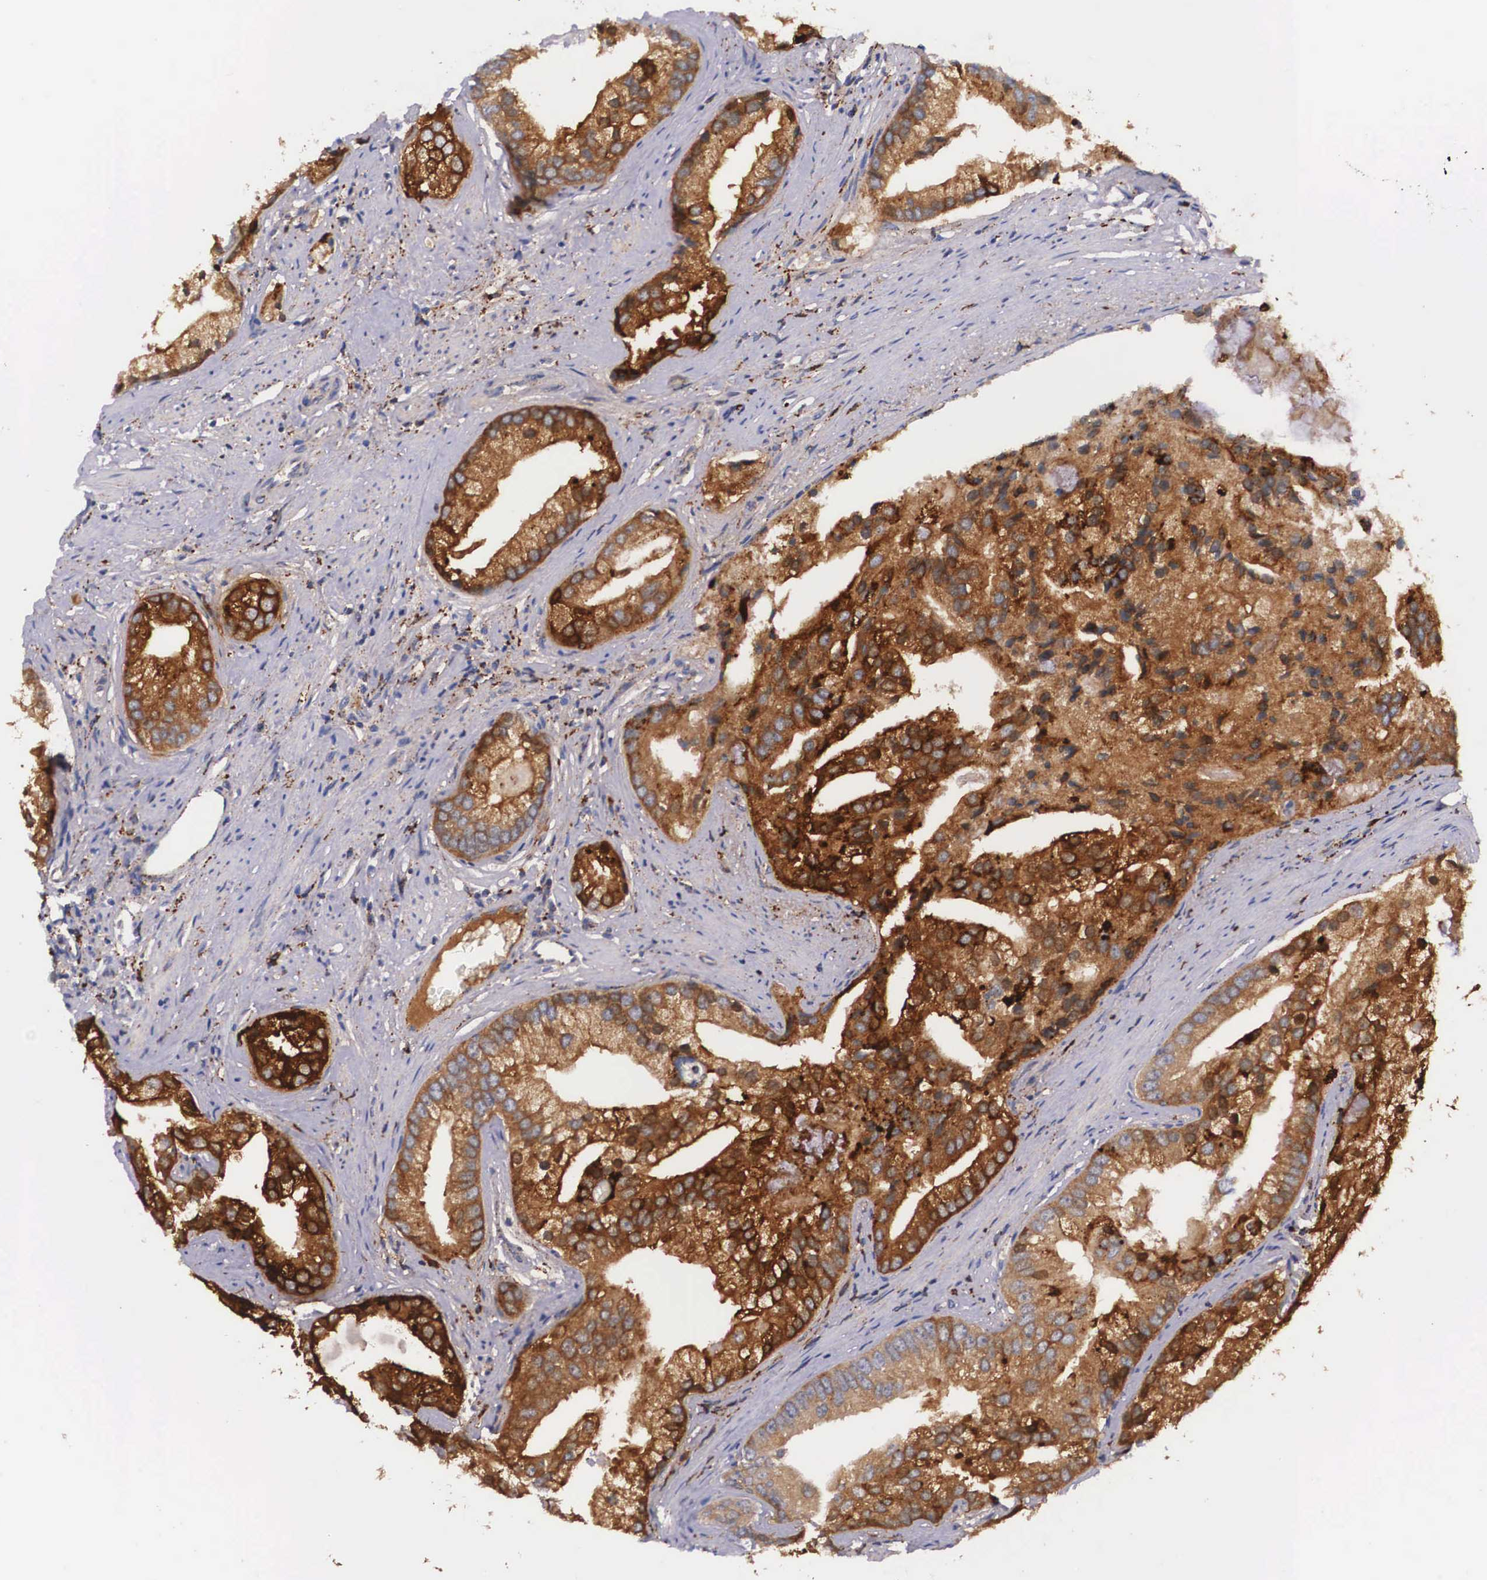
{"staining": {"intensity": "strong", "quantity": ">75%", "location": "cytoplasmic/membranous"}, "tissue": "prostate cancer", "cell_type": "Tumor cells", "image_type": "cancer", "snomed": [{"axis": "morphology", "description": "Adenocarcinoma, Low grade"}, {"axis": "topography", "description": "Prostate"}], "caption": "Protein analysis of prostate low-grade adenocarcinoma tissue demonstrates strong cytoplasmic/membranous staining in approximately >75% of tumor cells. (brown staining indicates protein expression, while blue staining denotes nuclei).", "gene": "NAGA", "patient": {"sex": "male", "age": 71}}